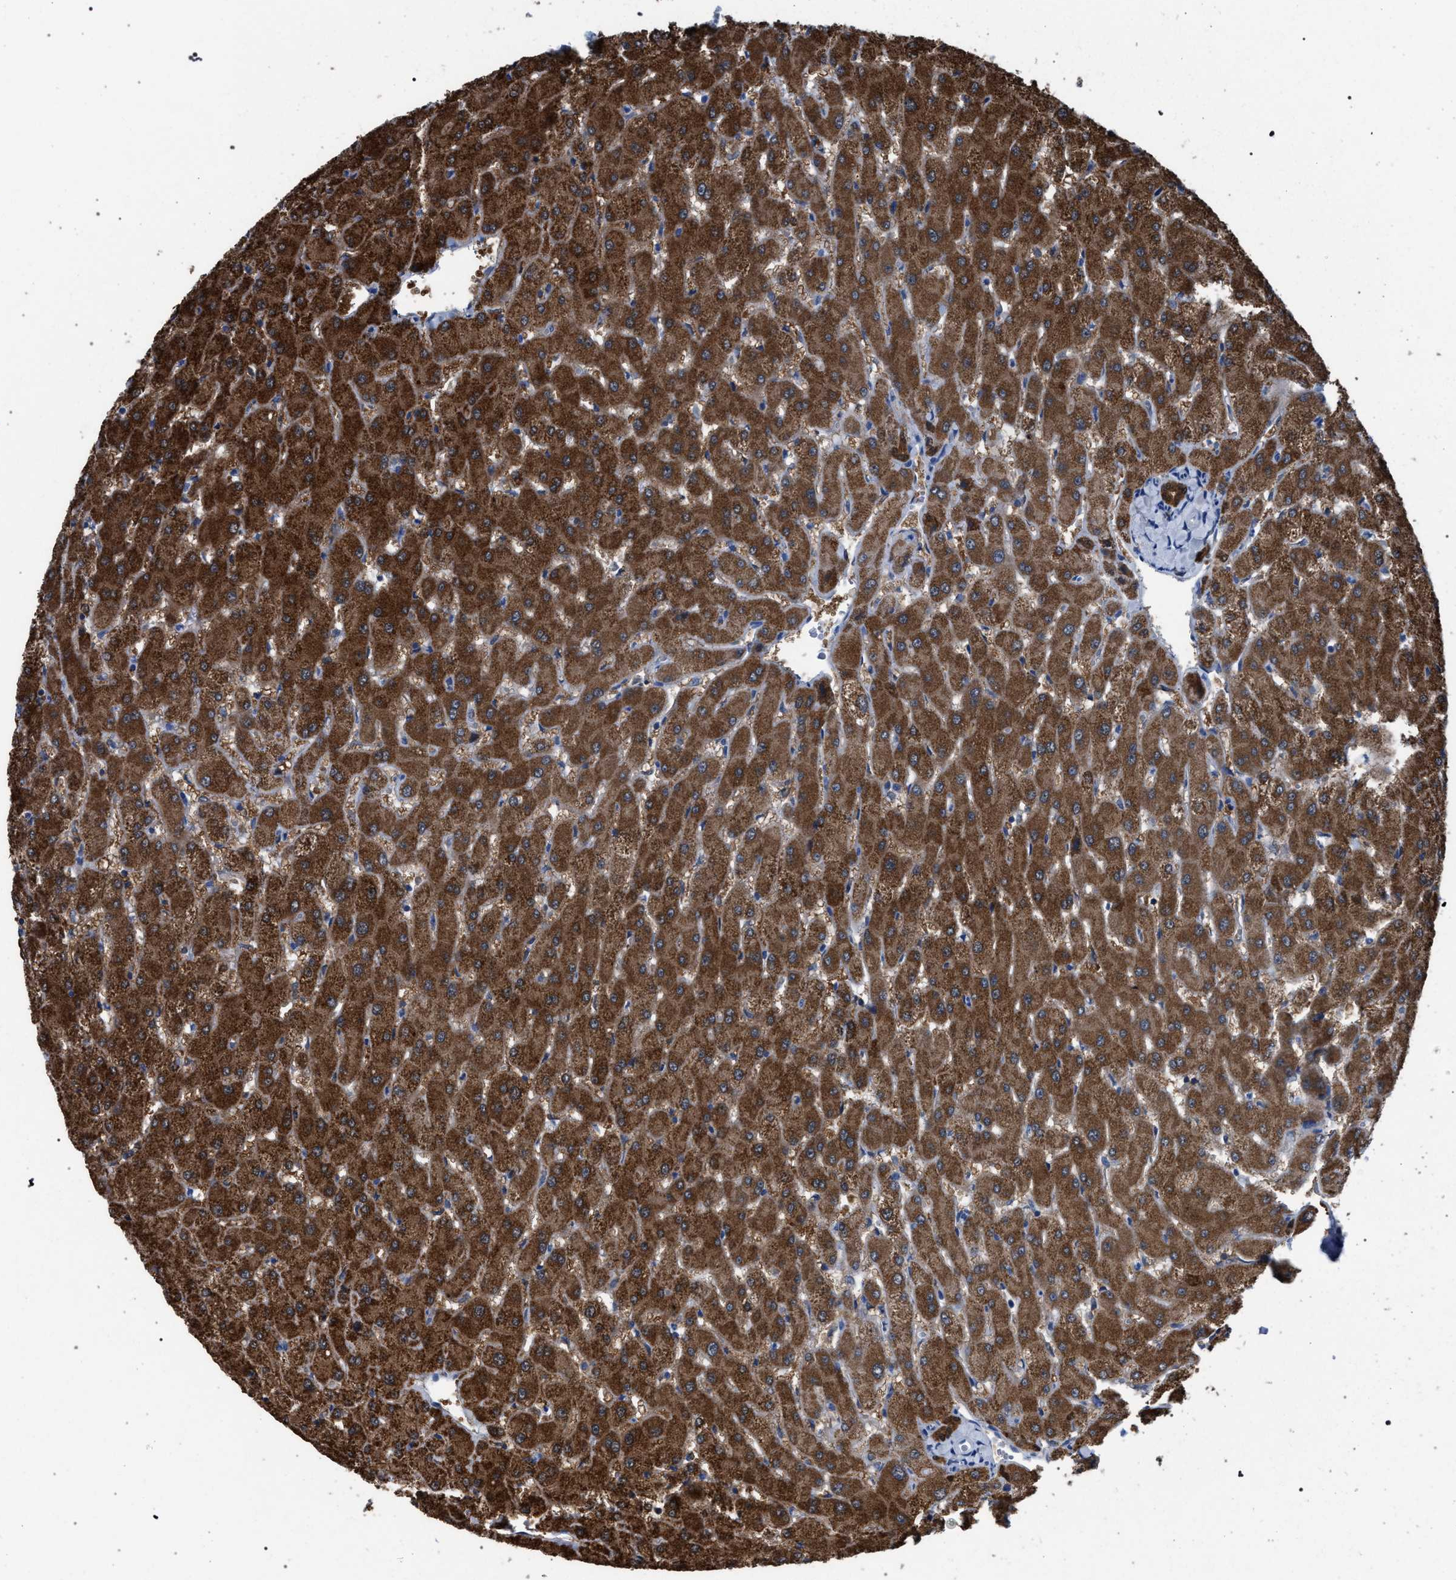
{"staining": {"intensity": "strong", "quantity": ">75%", "location": "cytoplasmic/membranous"}, "tissue": "liver", "cell_type": "Cholangiocytes", "image_type": "normal", "snomed": [{"axis": "morphology", "description": "Normal tissue, NOS"}, {"axis": "topography", "description": "Liver"}], "caption": "A high amount of strong cytoplasmic/membranous positivity is present in approximately >75% of cholangiocytes in normal liver.", "gene": "CRYZ", "patient": {"sex": "female", "age": 63}}